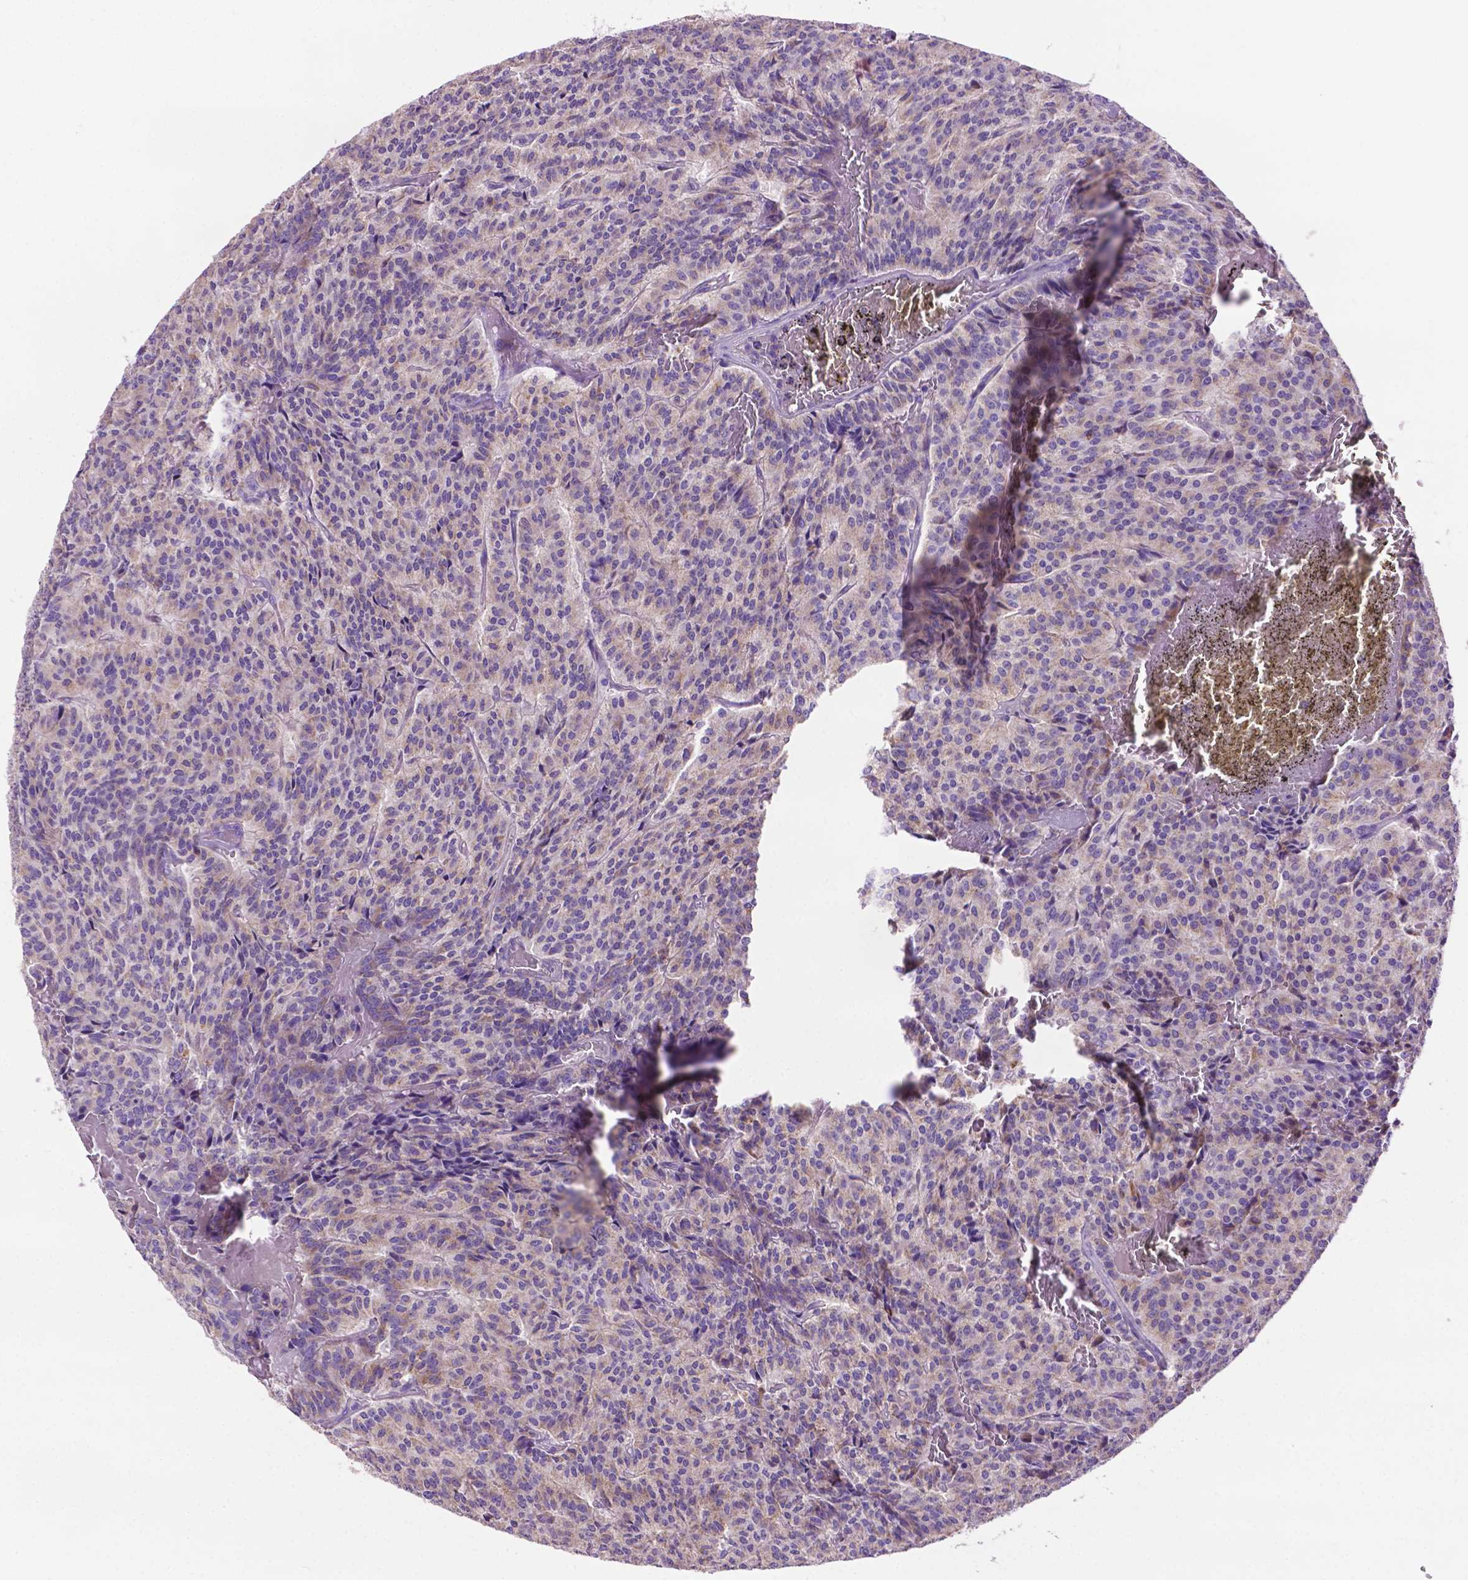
{"staining": {"intensity": "weak", "quantity": "25%-75%", "location": "cytoplasmic/membranous"}, "tissue": "carcinoid", "cell_type": "Tumor cells", "image_type": "cancer", "snomed": [{"axis": "morphology", "description": "Carcinoid, malignant, NOS"}, {"axis": "topography", "description": "Lung"}], "caption": "Immunohistochemical staining of malignant carcinoid reveals weak cytoplasmic/membranous protein staining in about 25%-75% of tumor cells.", "gene": "PHYHIP", "patient": {"sex": "male", "age": 70}}